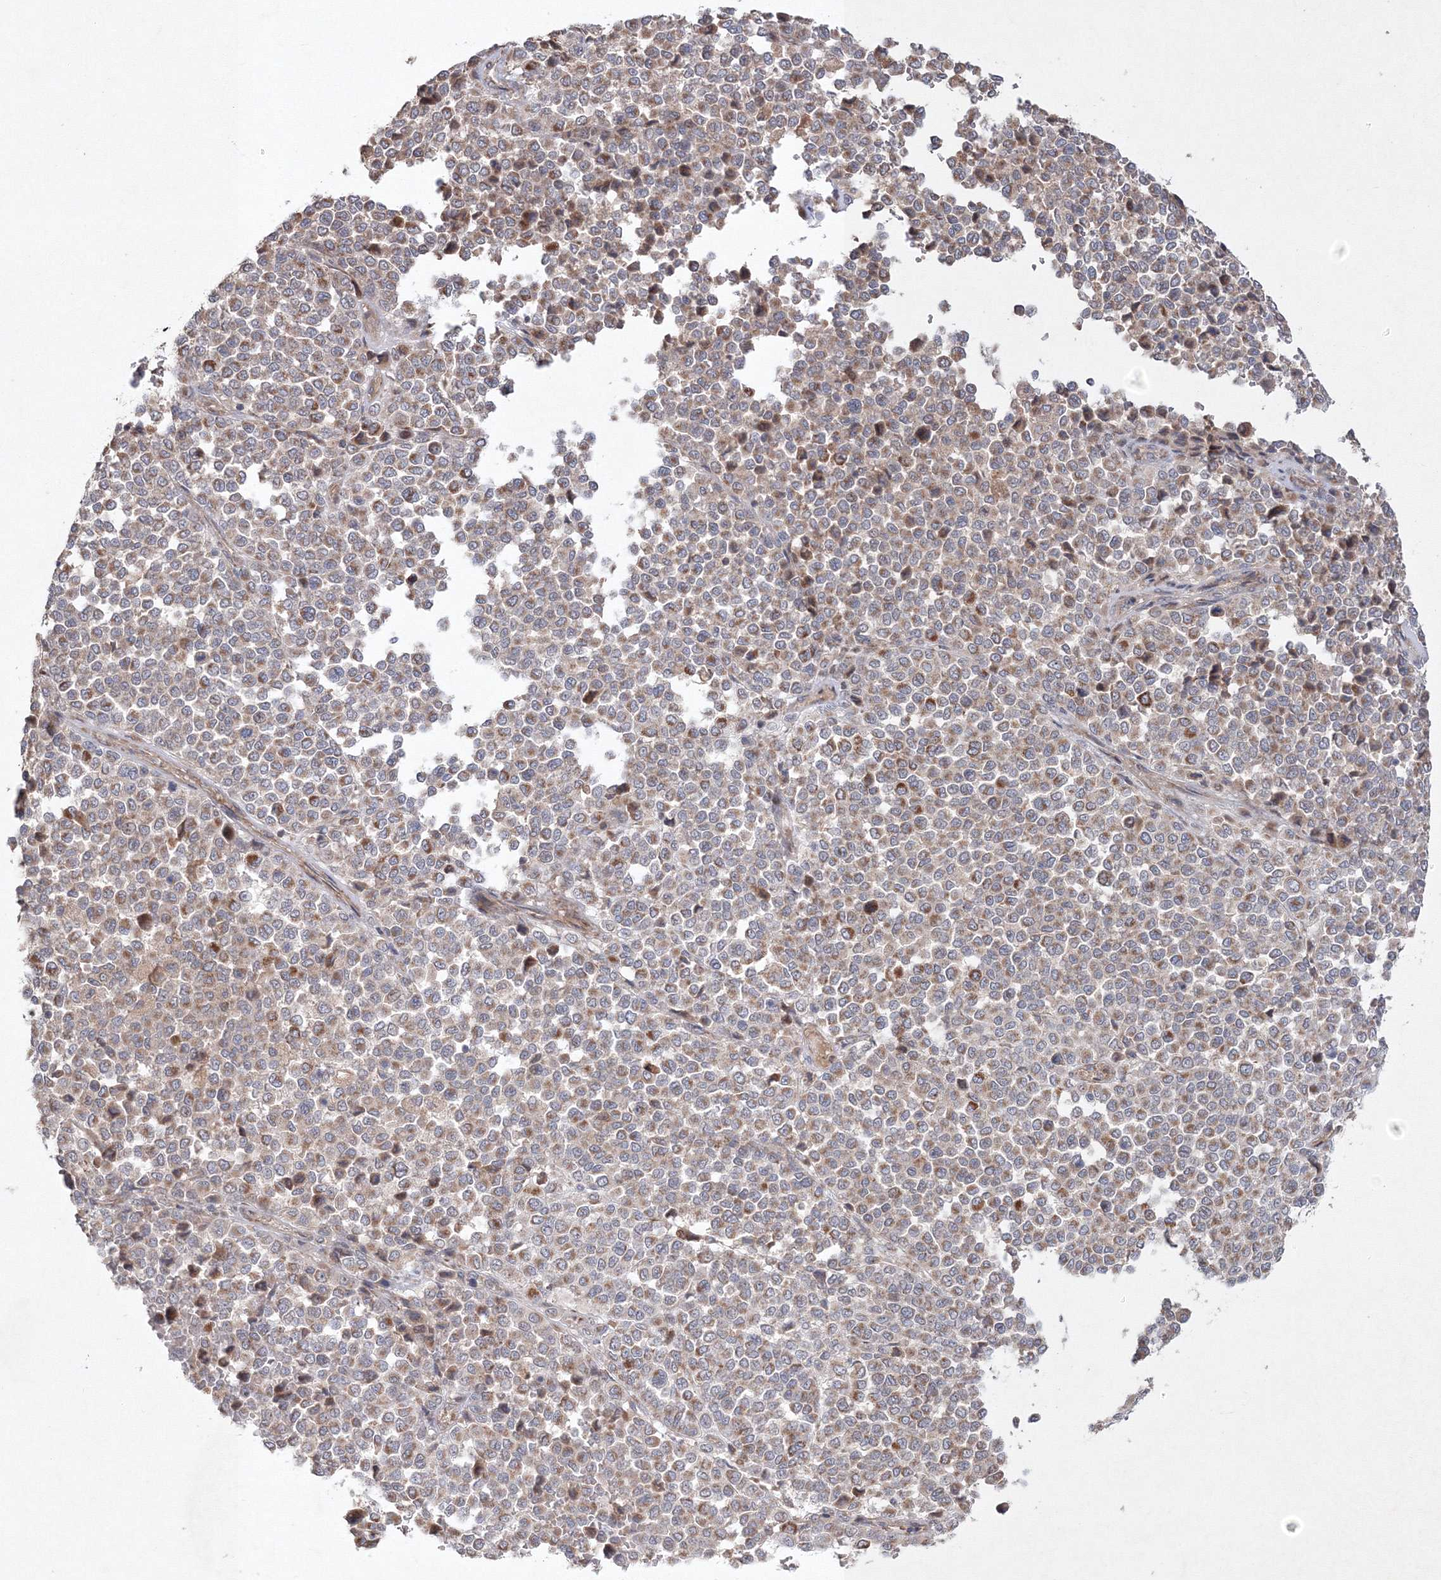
{"staining": {"intensity": "weak", "quantity": ">75%", "location": "cytoplasmic/membranous"}, "tissue": "melanoma", "cell_type": "Tumor cells", "image_type": "cancer", "snomed": [{"axis": "morphology", "description": "Malignant melanoma, Metastatic site"}, {"axis": "topography", "description": "Pancreas"}], "caption": "Tumor cells demonstrate weak cytoplasmic/membranous positivity in approximately >75% of cells in melanoma.", "gene": "NOA1", "patient": {"sex": "female", "age": 30}}